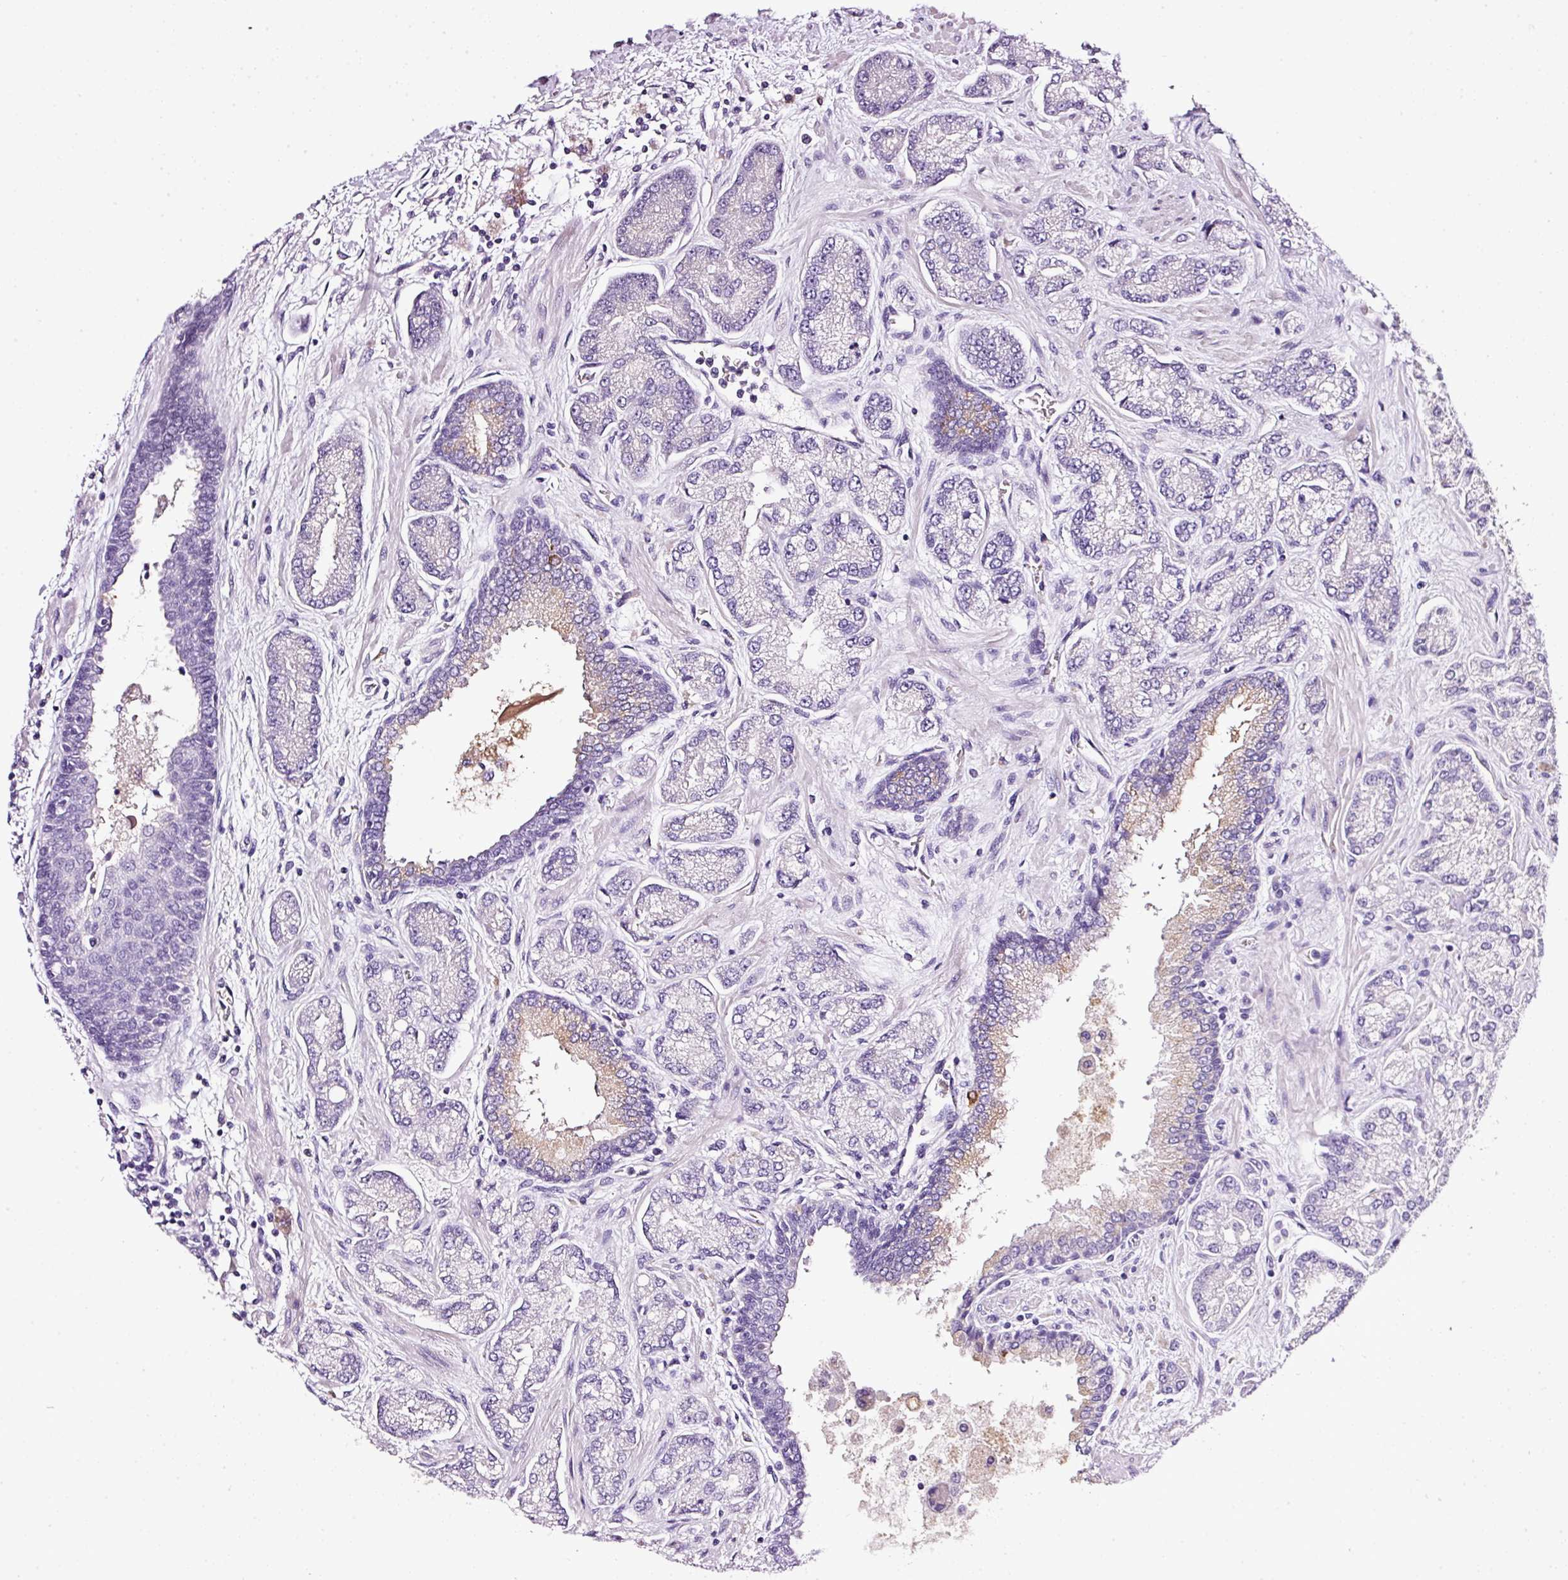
{"staining": {"intensity": "negative", "quantity": "none", "location": "none"}, "tissue": "prostate cancer", "cell_type": "Tumor cells", "image_type": "cancer", "snomed": [{"axis": "morphology", "description": "Adenocarcinoma, High grade"}, {"axis": "topography", "description": "Prostate"}], "caption": "There is no significant expression in tumor cells of adenocarcinoma (high-grade) (prostate).", "gene": "BSND", "patient": {"sex": "male", "age": 68}}